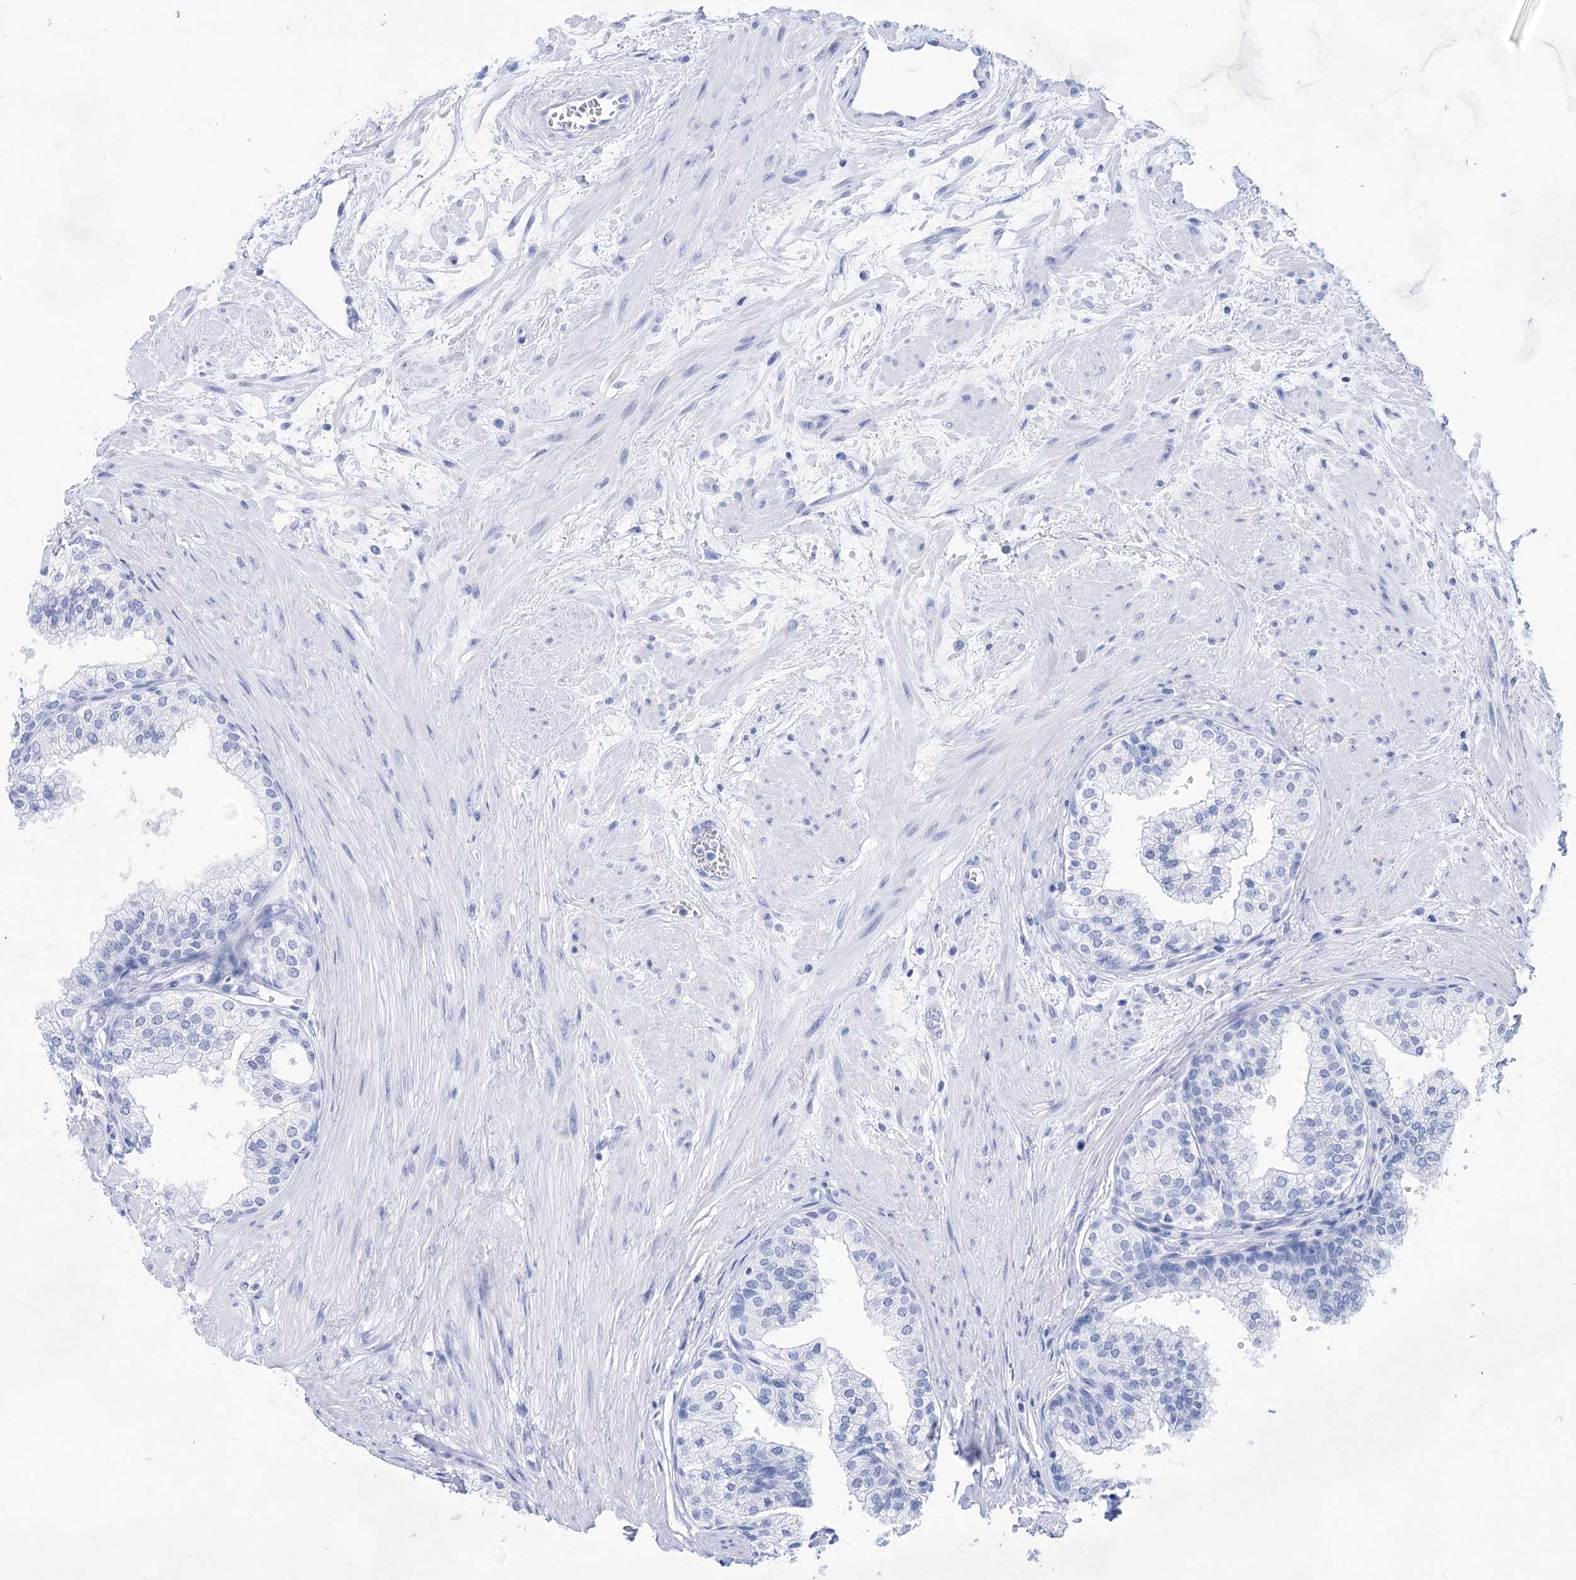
{"staining": {"intensity": "negative", "quantity": "none", "location": "none"}, "tissue": "prostate", "cell_type": "Glandular cells", "image_type": "normal", "snomed": [{"axis": "morphology", "description": "Normal tissue, NOS"}, {"axis": "topography", "description": "Prostate"}], "caption": "Immunohistochemical staining of unremarkable prostate shows no significant positivity in glandular cells.", "gene": "LALBA", "patient": {"sex": "male", "age": 60}}